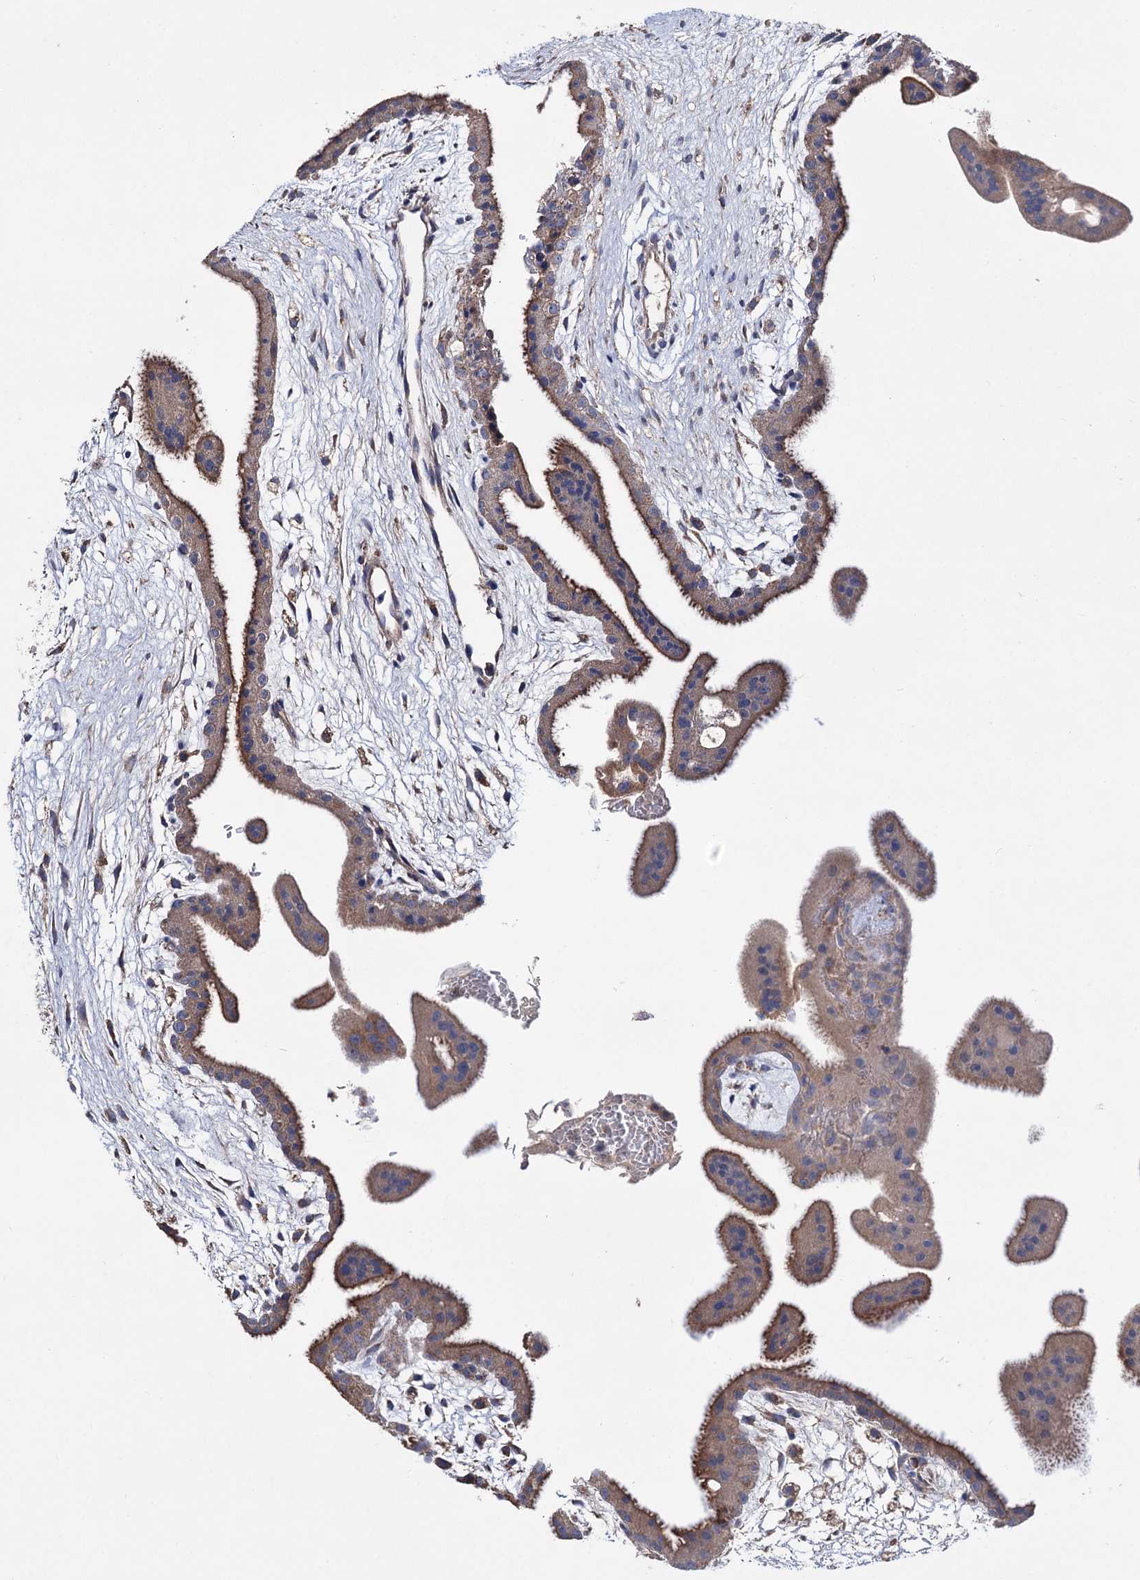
{"staining": {"intensity": "moderate", "quantity": ">75%", "location": "cytoplasmic/membranous"}, "tissue": "placenta", "cell_type": "Trophoblastic cells", "image_type": "normal", "snomed": [{"axis": "morphology", "description": "Normal tissue, NOS"}, {"axis": "topography", "description": "Placenta"}], "caption": "IHC (DAB (3,3'-diaminobenzidine)) staining of normal placenta demonstrates moderate cytoplasmic/membranous protein staining in about >75% of trophoblastic cells.", "gene": "CLPB", "patient": {"sex": "female", "age": 35}}